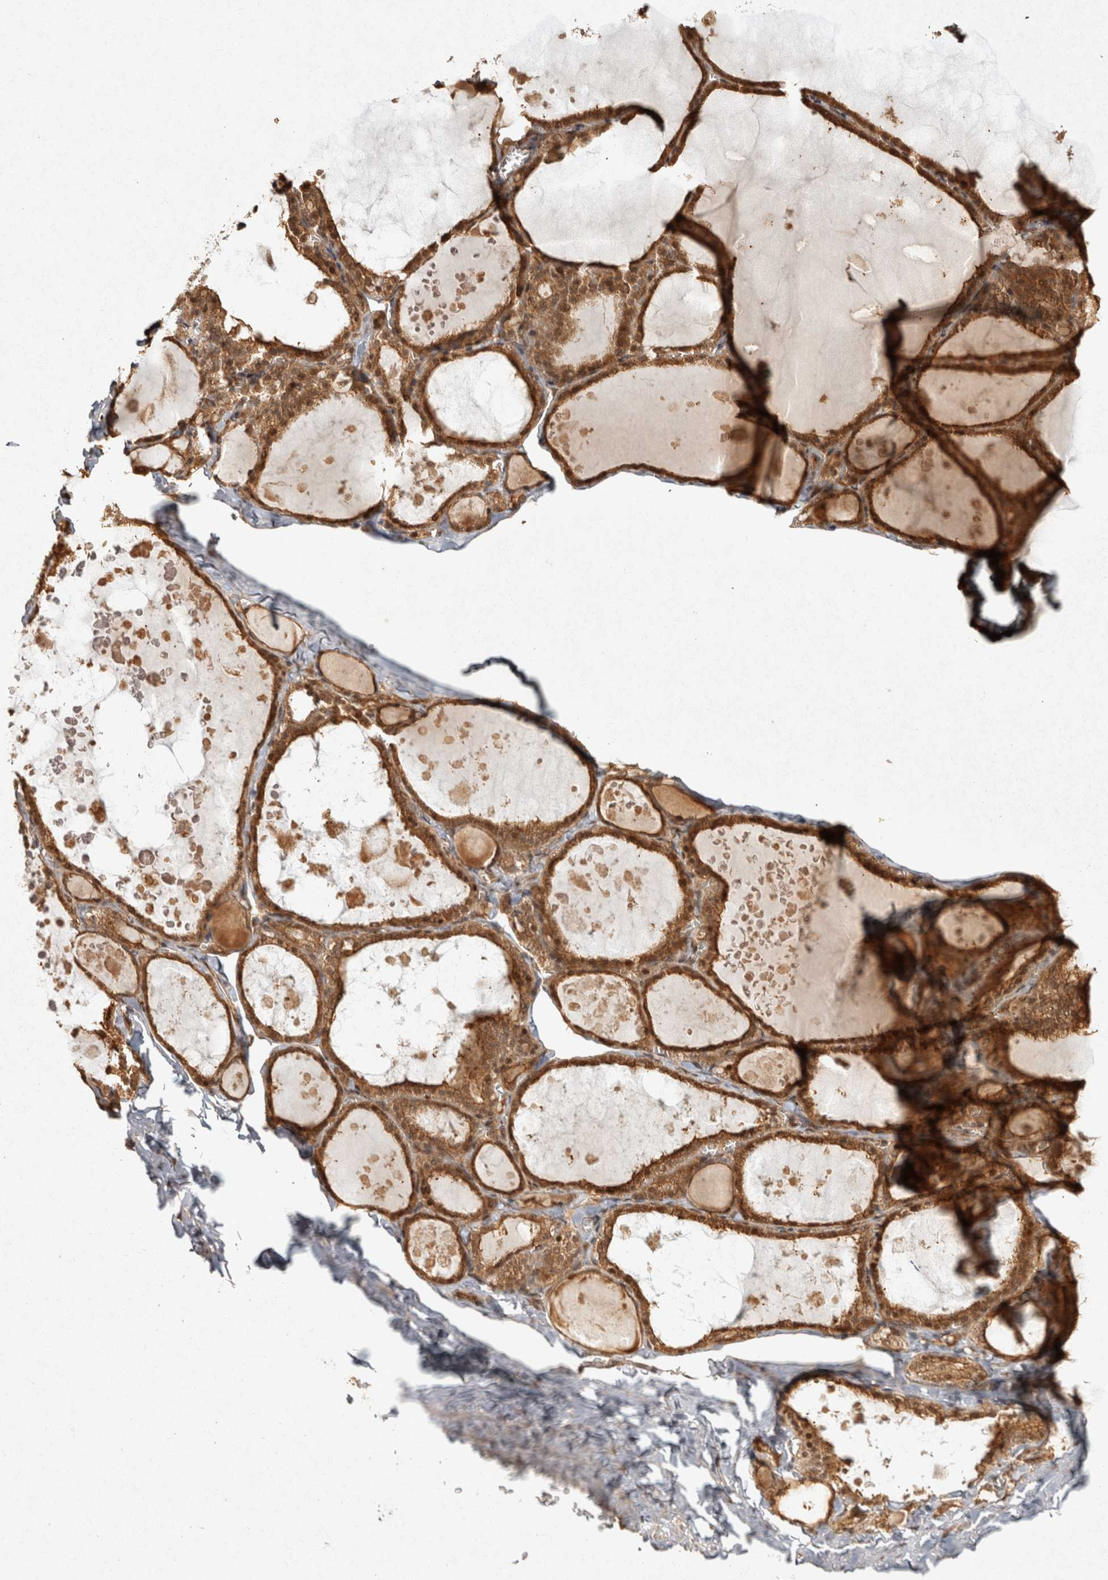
{"staining": {"intensity": "moderate", "quantity": ">75%", "location": "cytoplasmic/membranous"}, "tissue": "thyroid gland", "cell_type": "Glandular cells", "image_type": "normal", "snomed": [{"axis": "morphology", "description": "Normal tissue, NOS"}, {"axis": "topography", "description": "Thyroid gland"}], "caption": "A high-resolution photomicrograph shows IHC staining of benign thyroid gland, which demonstrates moderate cytoplasmic/membranous staining in approximately >75% of glandular cells. The staining was performed using DAB (3,3'-diaminobenzidine), with brown indicating positive protein expression. Nuclei are stained blue with hematoxylin.", "gene": "CAMSAP2", "patient": {"sex": "male", "age": 56}}